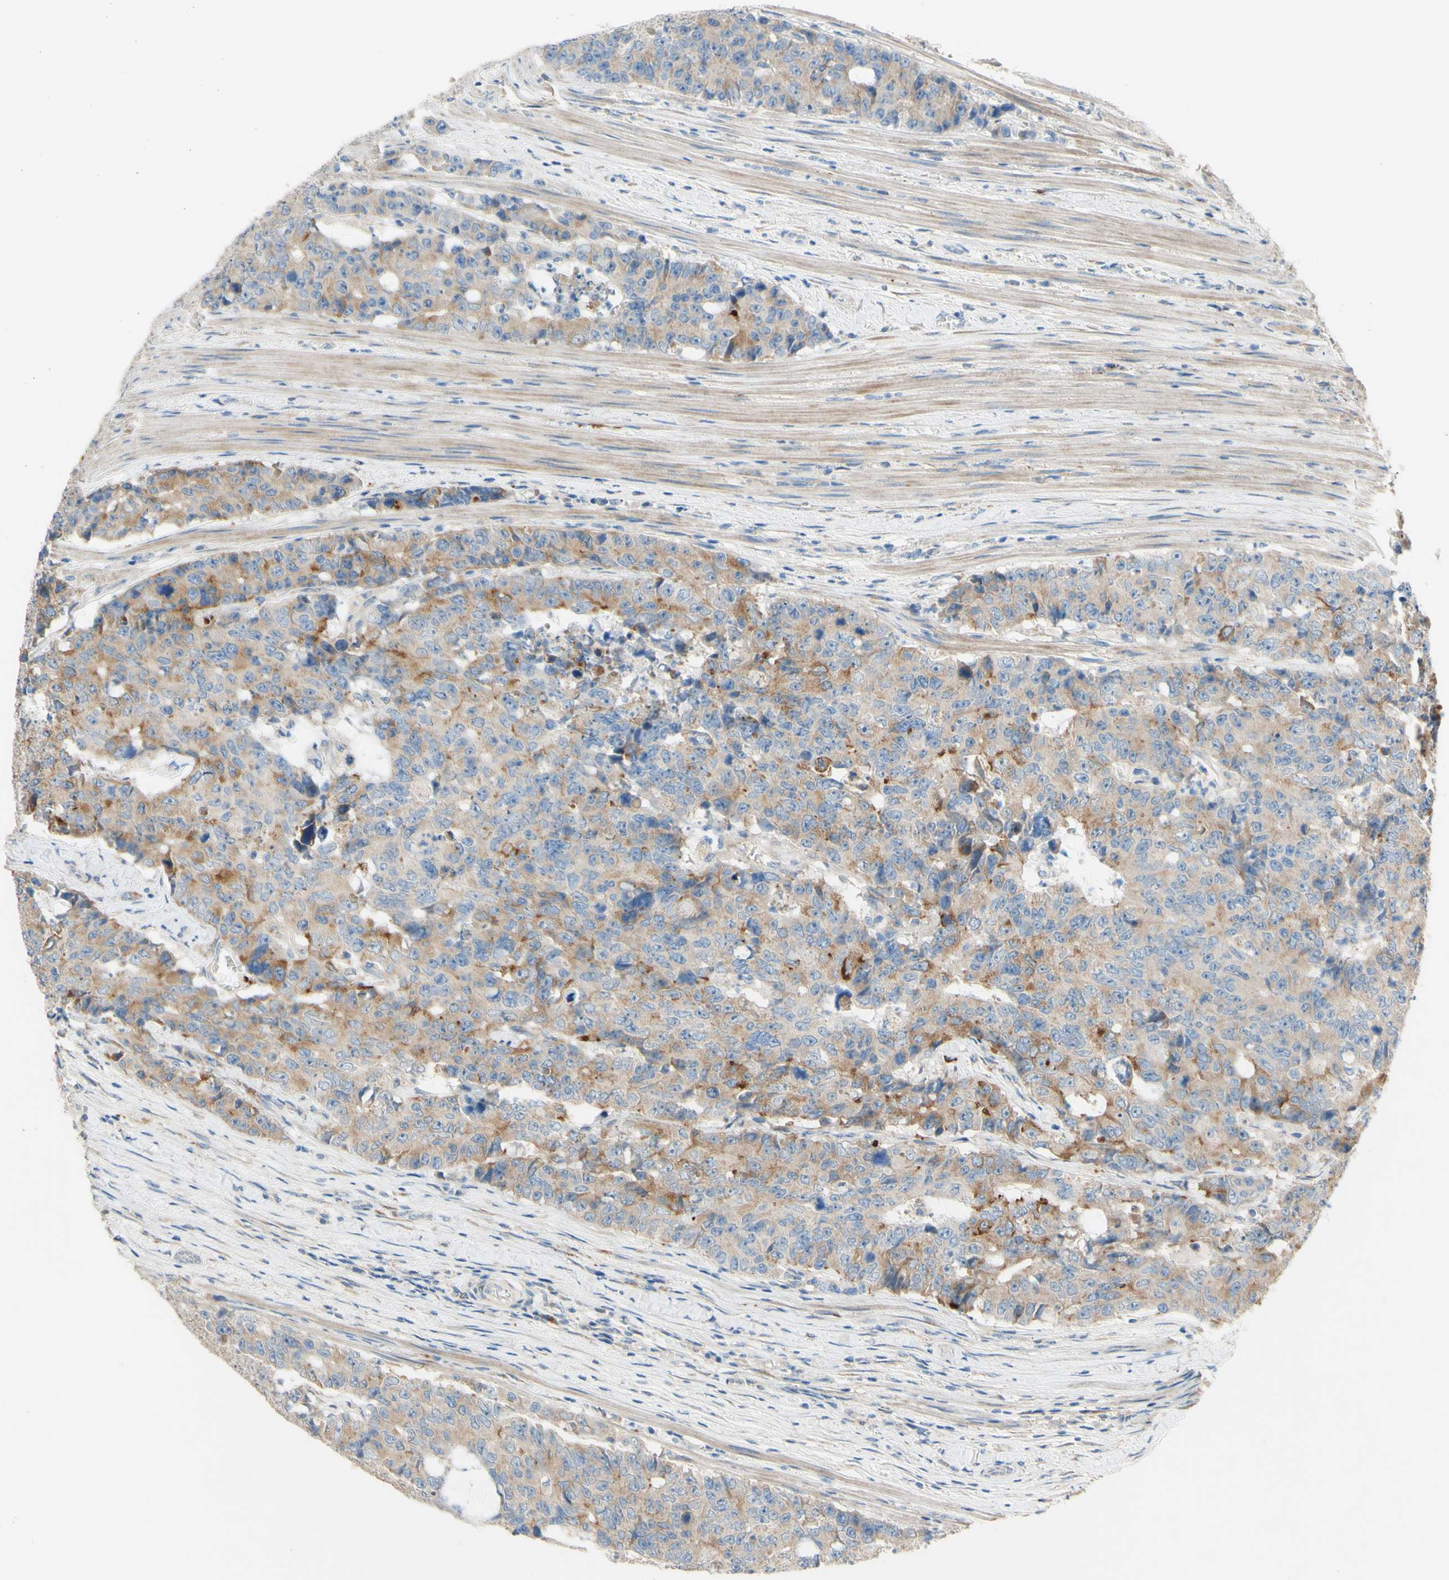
{"staining": {"intensity": "moderate", "quantity": "25%-75%", "location": "cytoplasmic/membranous"}, "tissue": "colorectal cancer", "cell_type": "Tumor cells", "image_type": "cancer", "snomed": [{"axis": "morphology", "description": "Adenocarcinoma, NOS"}, {"axis": "topography", "description": "Colon"}], "caption": "Protein expression analysis of human colorectal cancer reveals moderate cytoplasmic/membranous positivity in approximately 25%-75% of tumor cells. The protein of interest is shown in brown color, while the nuclei are stained blue.", "gene": "DKK3", "patient": {"sex": "female", "age": 86}}